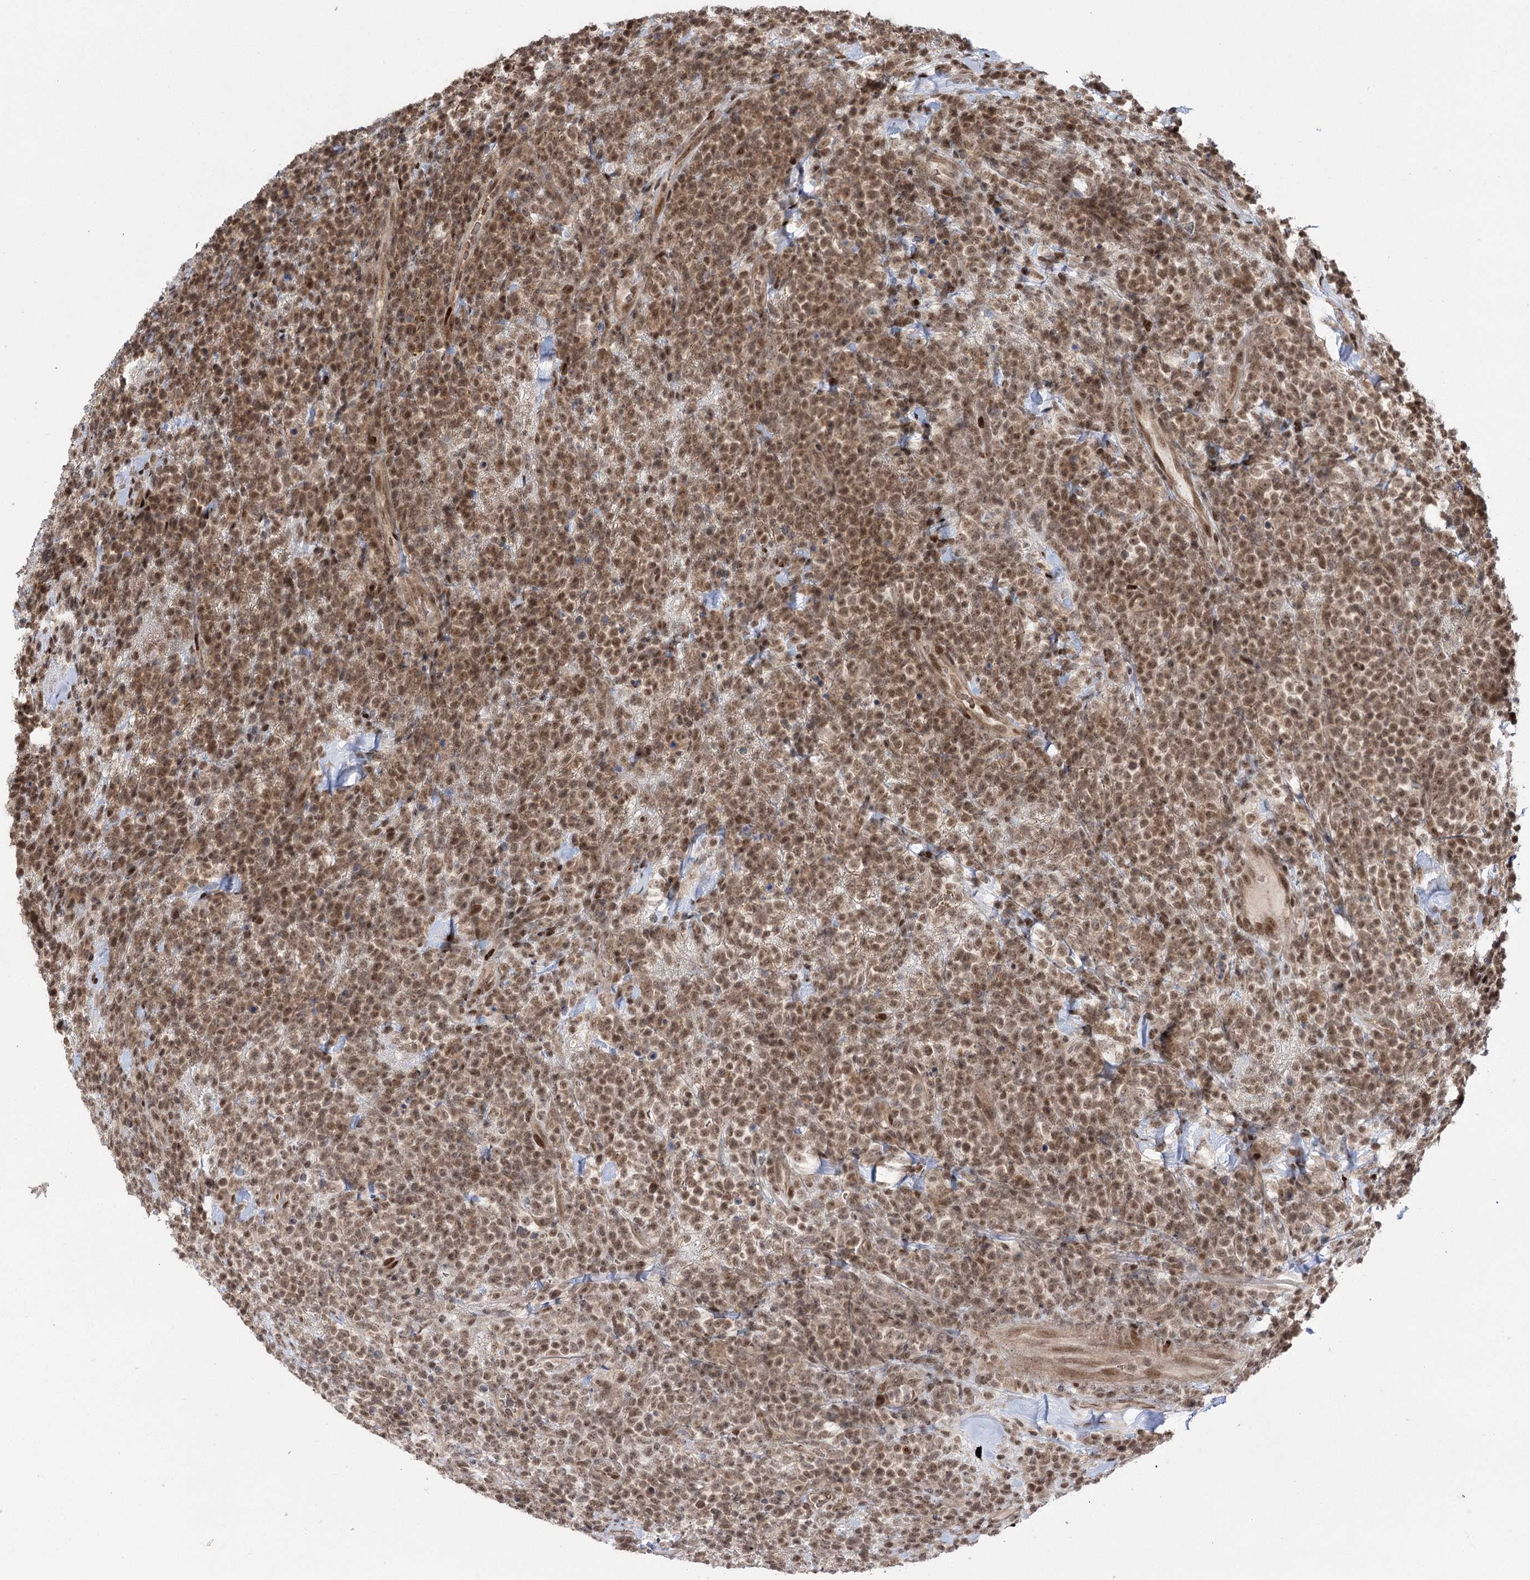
{"staining": {"intensity": "moderate", "quantity": ">75%", "location": "nuclear"}, "tissue": "lymphoma", "cell_type": "Tumor cells", "image_type": "cancer", "snomed": [{"axis": "morphology", "description": "Malignant lymphoma, non-Hodgkin's type, High grade"}, {"axis": "topography", "description": "Colon"}], "caption": "A brown stain shows moderate nuclear positivity of a protein in human malignant lymphoma, non-Hodgkin's type (high-grade) tumor cells. (brown staining indicates protein expression, while blue staining denotes nuclei).", "gene": "HELQ", "patient": {"sex": "female", "age": 53}}